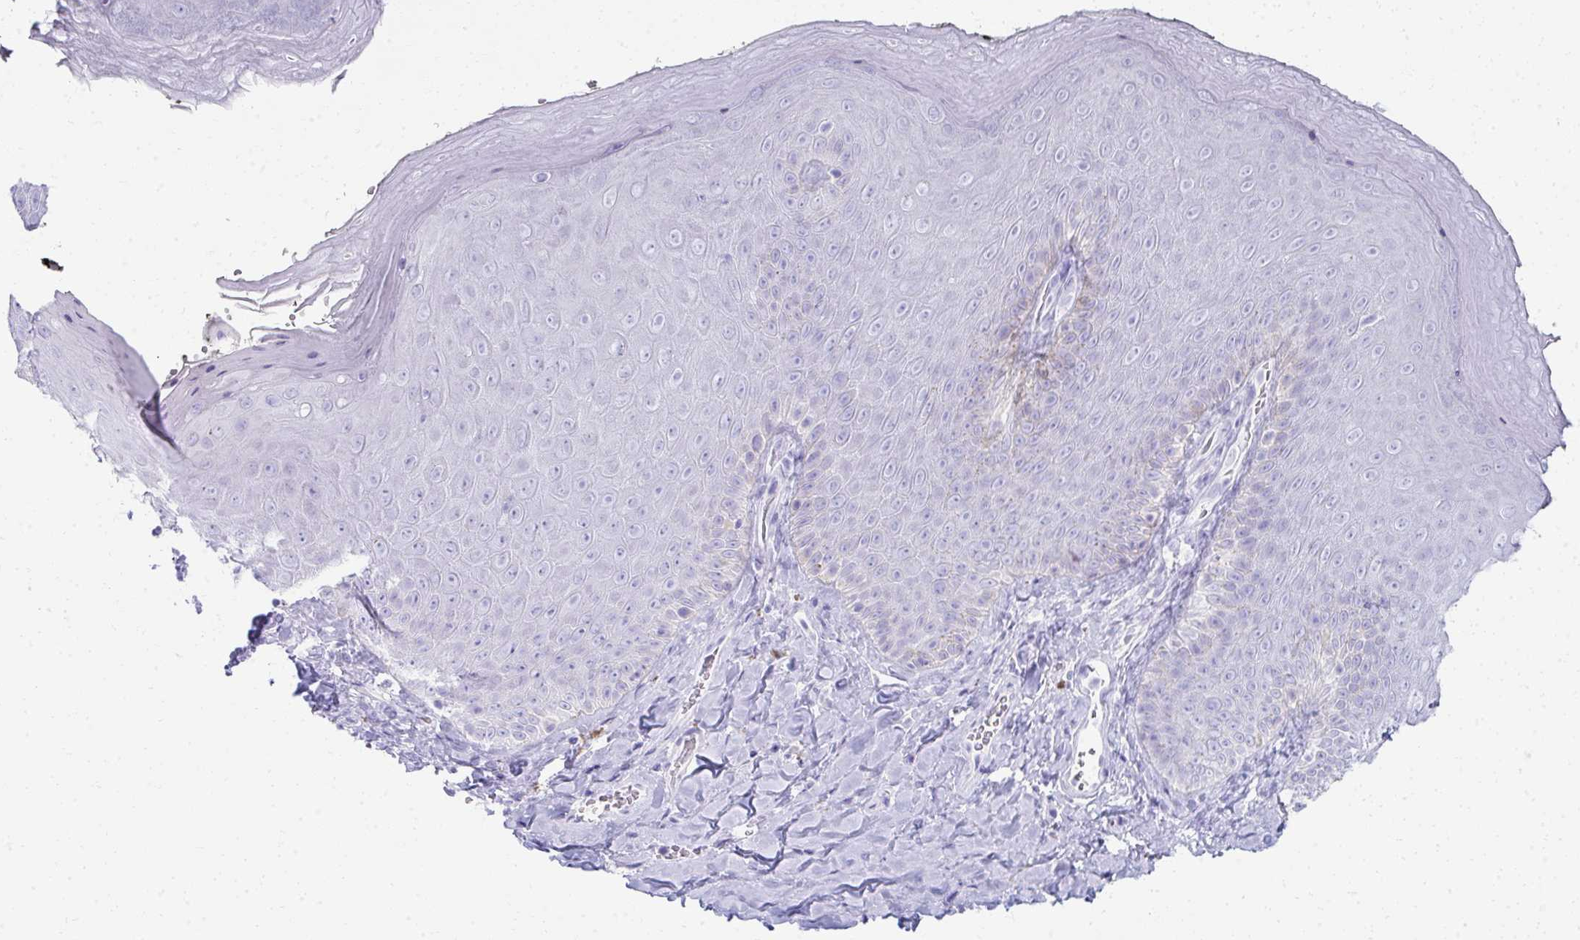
{"staining": {"intensity": "negative", "quantity": "none", "location": "none"}, "tissue": "skin", "cell_type": "Epidermal cells", "image_type": "normal", "snomed": [{"axis": "morphology", "description": "Normal tissue, NOS"}, {"axis": "topography", "description": "Anal"}, {"axis": "topography", "description": "Peripheral nerve tissue"}], "caption": "A high-resolution histopathology image shows immunohistochemistry staining of unremarkable skin, which displays no significant positivity in epidermal cells.", "gene": "SEC14L3", "patient": {"sex": "male", "age": 53}}